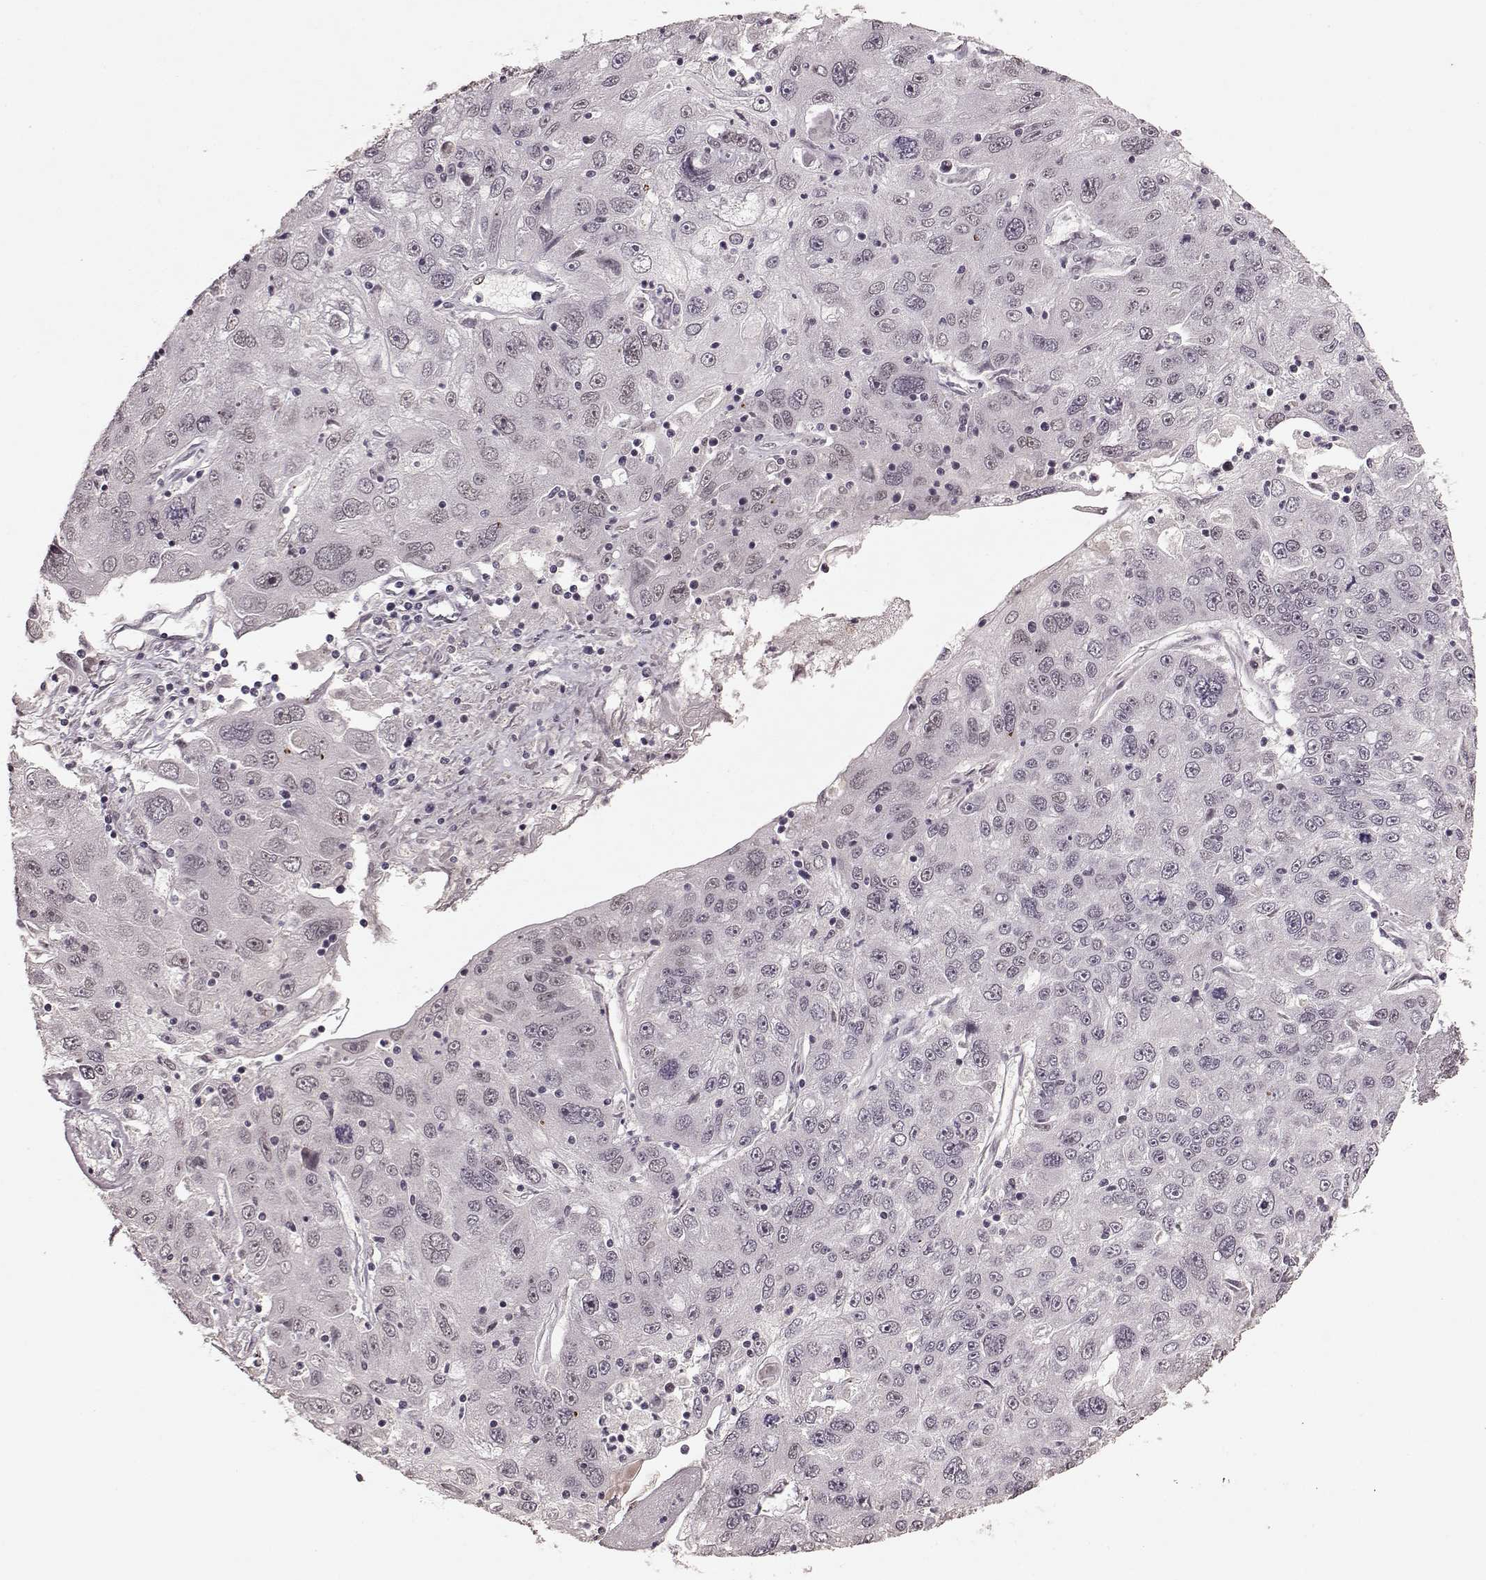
{"staining": {"intensity": "negative", "quantity": "none", "location": "none"}, "tissue": "stomach cancer", "cell_type": "Tumor cells", "image_type": "cancer", "snomed": [{"axis": "morphology", "description": "Adenocarcinoma, NOS"}, {"axis": "topography", "description": "Stomach"}], "caption": "IHC of stomach cancer displays no positivity in tumor cells. Nuclei are stained in blue.", "gene": "RRAGD", "patient": {"sex": "male", "age": 56}}